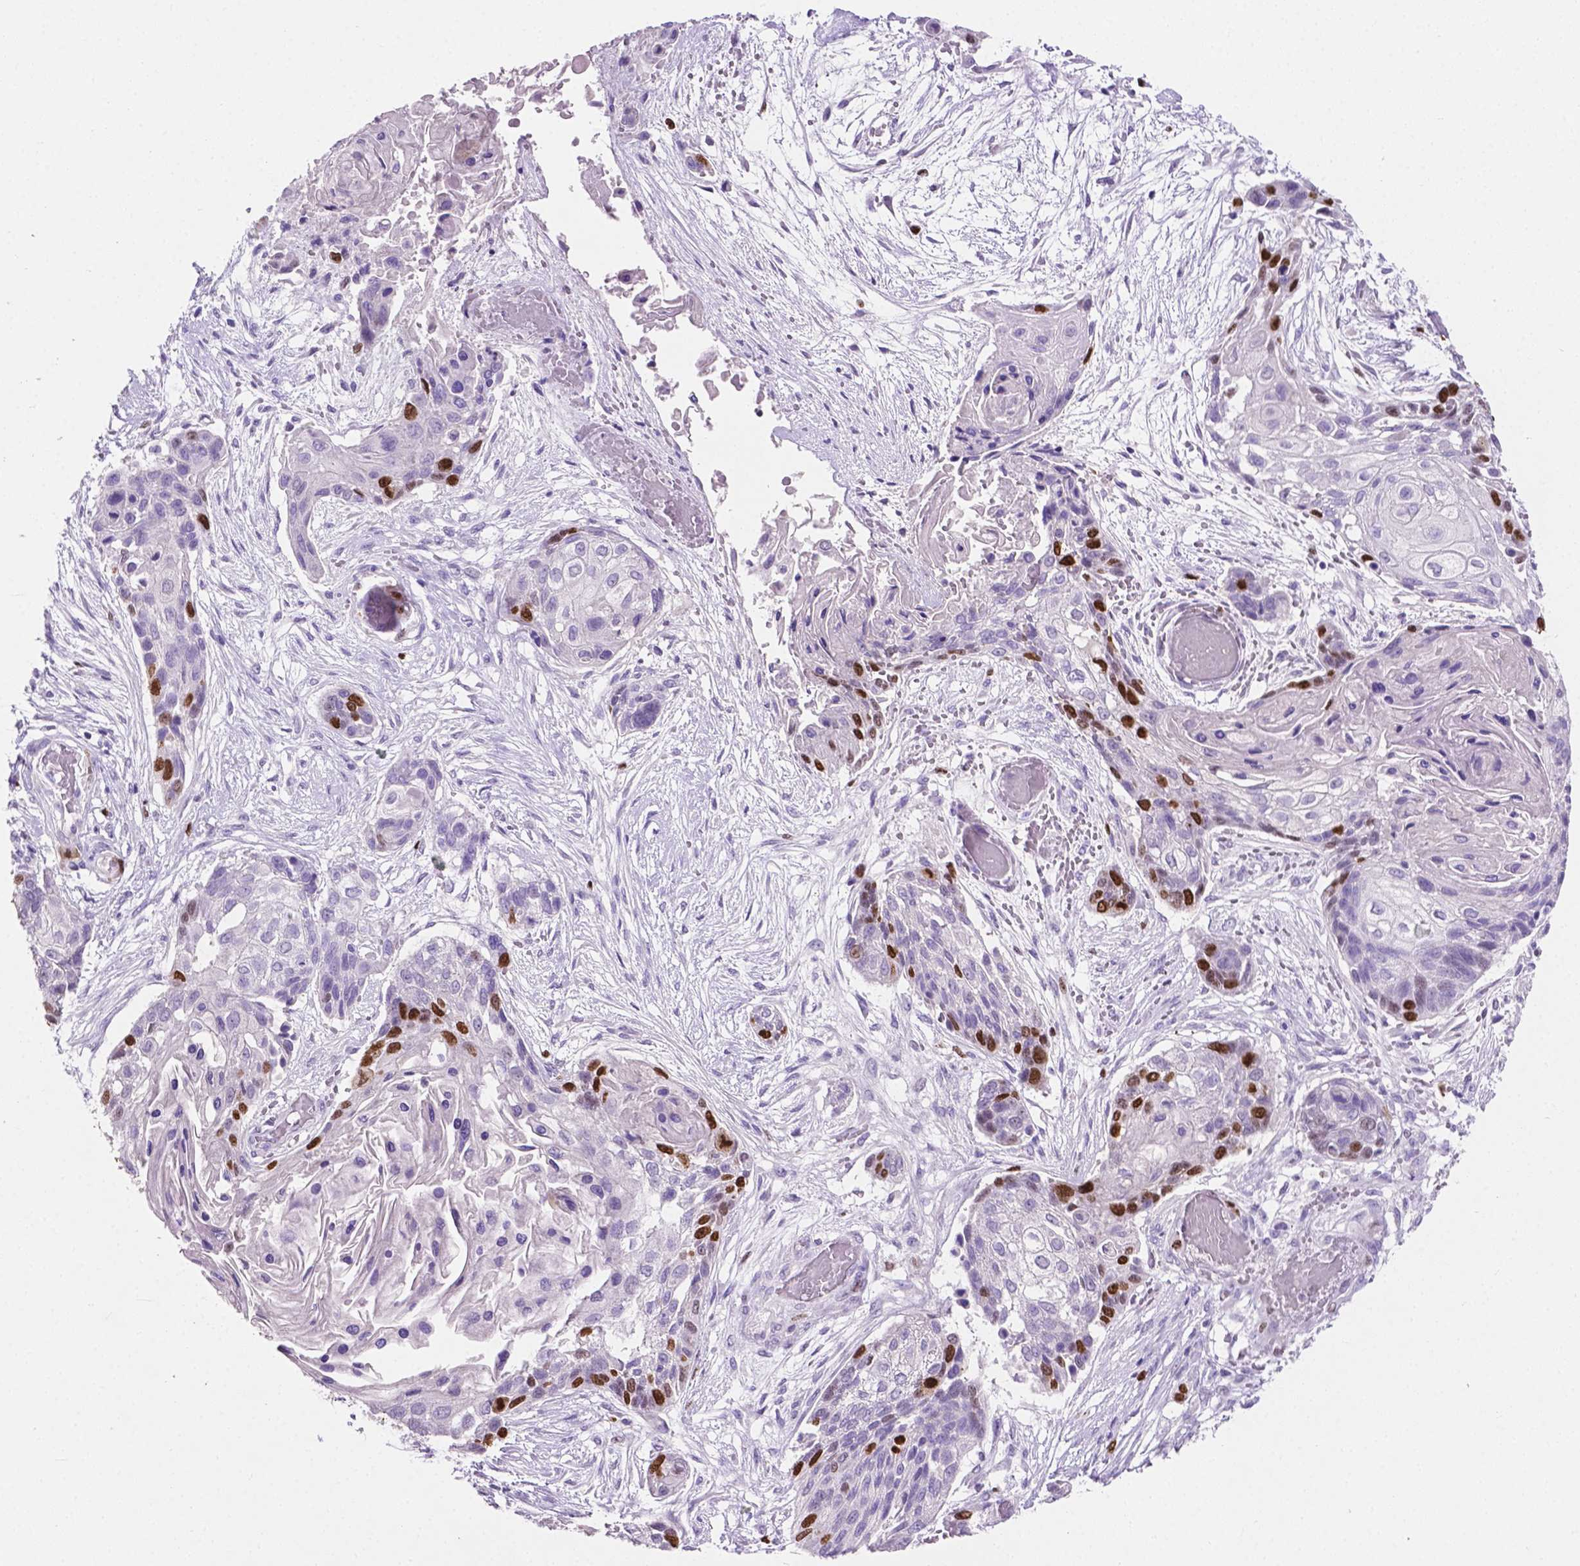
{"staining": {"intensity": "strong", "quantity": "<25%", "location": "nuclear"}, "tissue": "lung cancer", "cell_type": "Tumor cells", "image_type": "cancer", "snomed": [{"axis": "morphology", "description": "Squamous cell carcinoma, NOS"}, {"axis": "topography", "description": "Lung"}], "caption": "The image reveals a brown stain indicating the presence of a protein in the nuclear of tumor cells in lung cancer.", "gene": "SIAH2", "patient": {"sex": "male", "age": 69}}